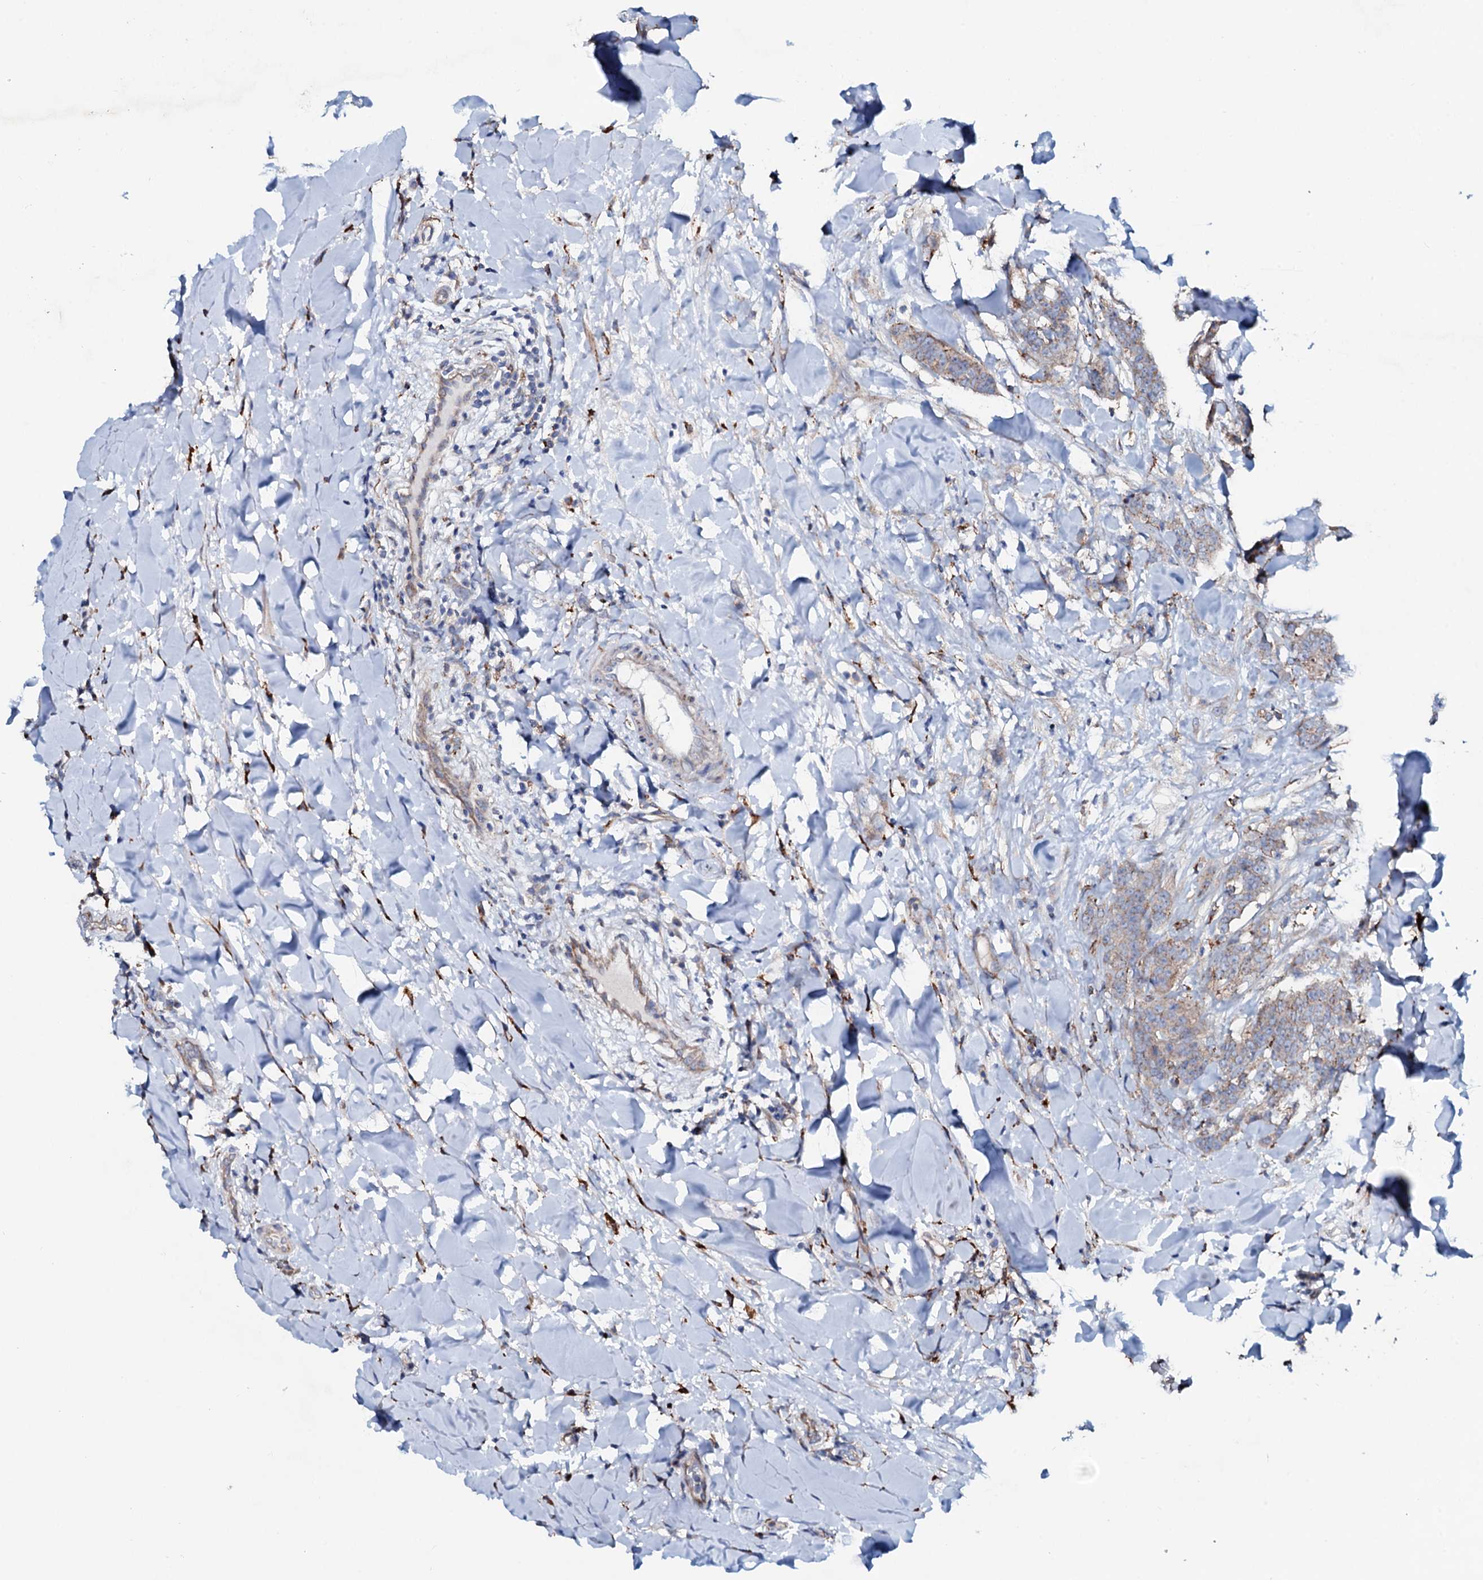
{"staining": {"intensity": "weak", "quantity": "<25%", "location": "cytoplasmic/membranous"}, "tissue": "breast cancer", "cell_type": "Tumor cells", "image_type": "cancer", "snomed": [{"axis": "morphology", "description": "Duct carcinoma"}, {"axis": "topography", "description": "Breast"}], "caption": "Histopathology image shows no significant protein expression in tumor cells of breast cancer (invasive ductal carcinoma). (DAB IHC with hematoxylin counter stain).", "gene": "P2RX4", "patient": {"sex": "female", "age": 40}}